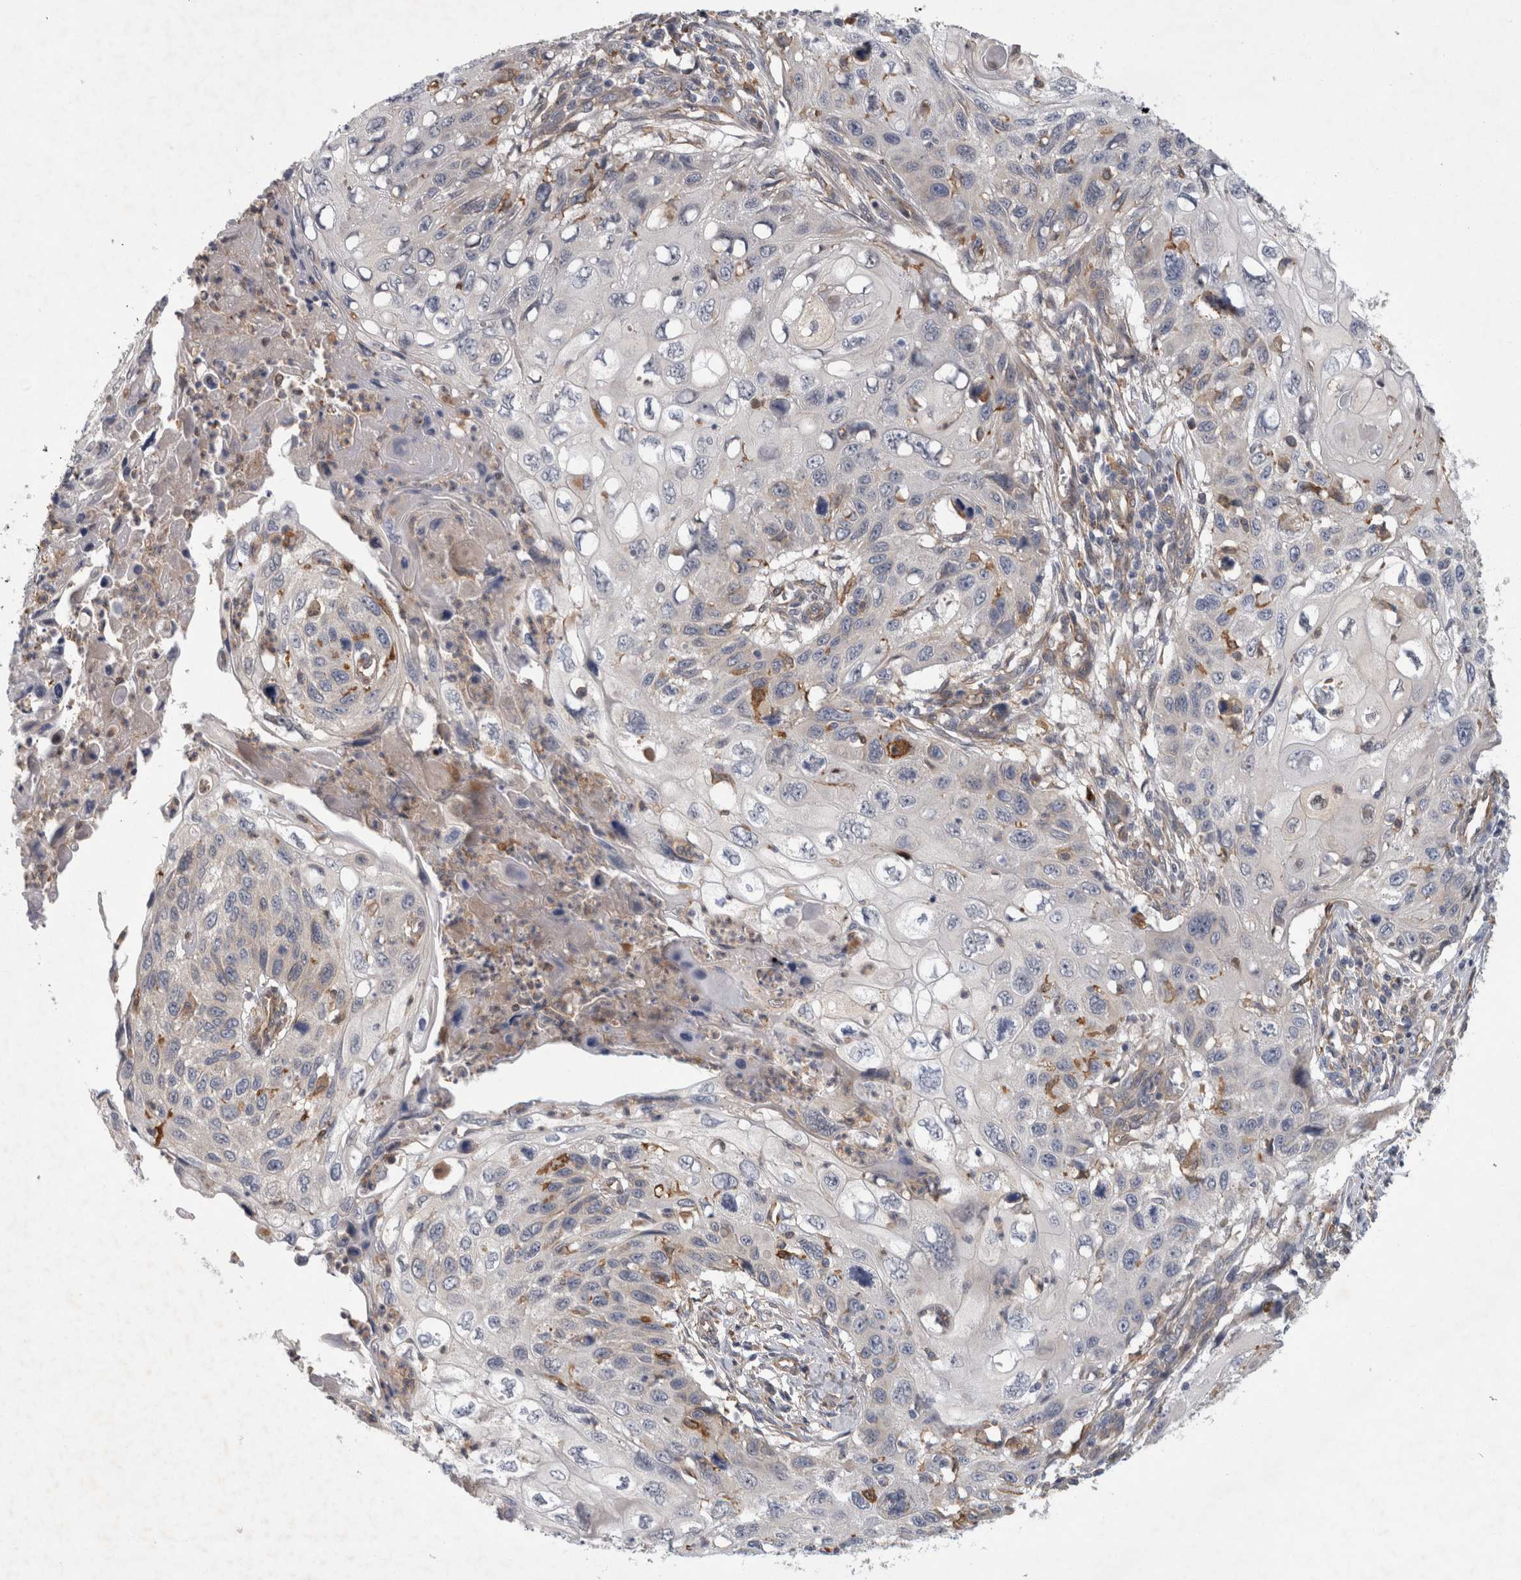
{"staining": {"intensity": "negative", "quantity": "none", "location": "none"}, "tissue": "cervical cancer", "cell_type": "Tumor cells", "image_type": "cancer", "snomed": [{"axis": "morphology", "description": "Squamous cell carcinoma, NOS"}, {"axis": "topography", "description": "Cervix"}], "caption": "Immunohistochemistry of human squamous cell carcinoma (cervical) exhibits no staining in tumor cells.", "gene": "ANKFY1", "patient": {"sex": "female", "age": 70}}